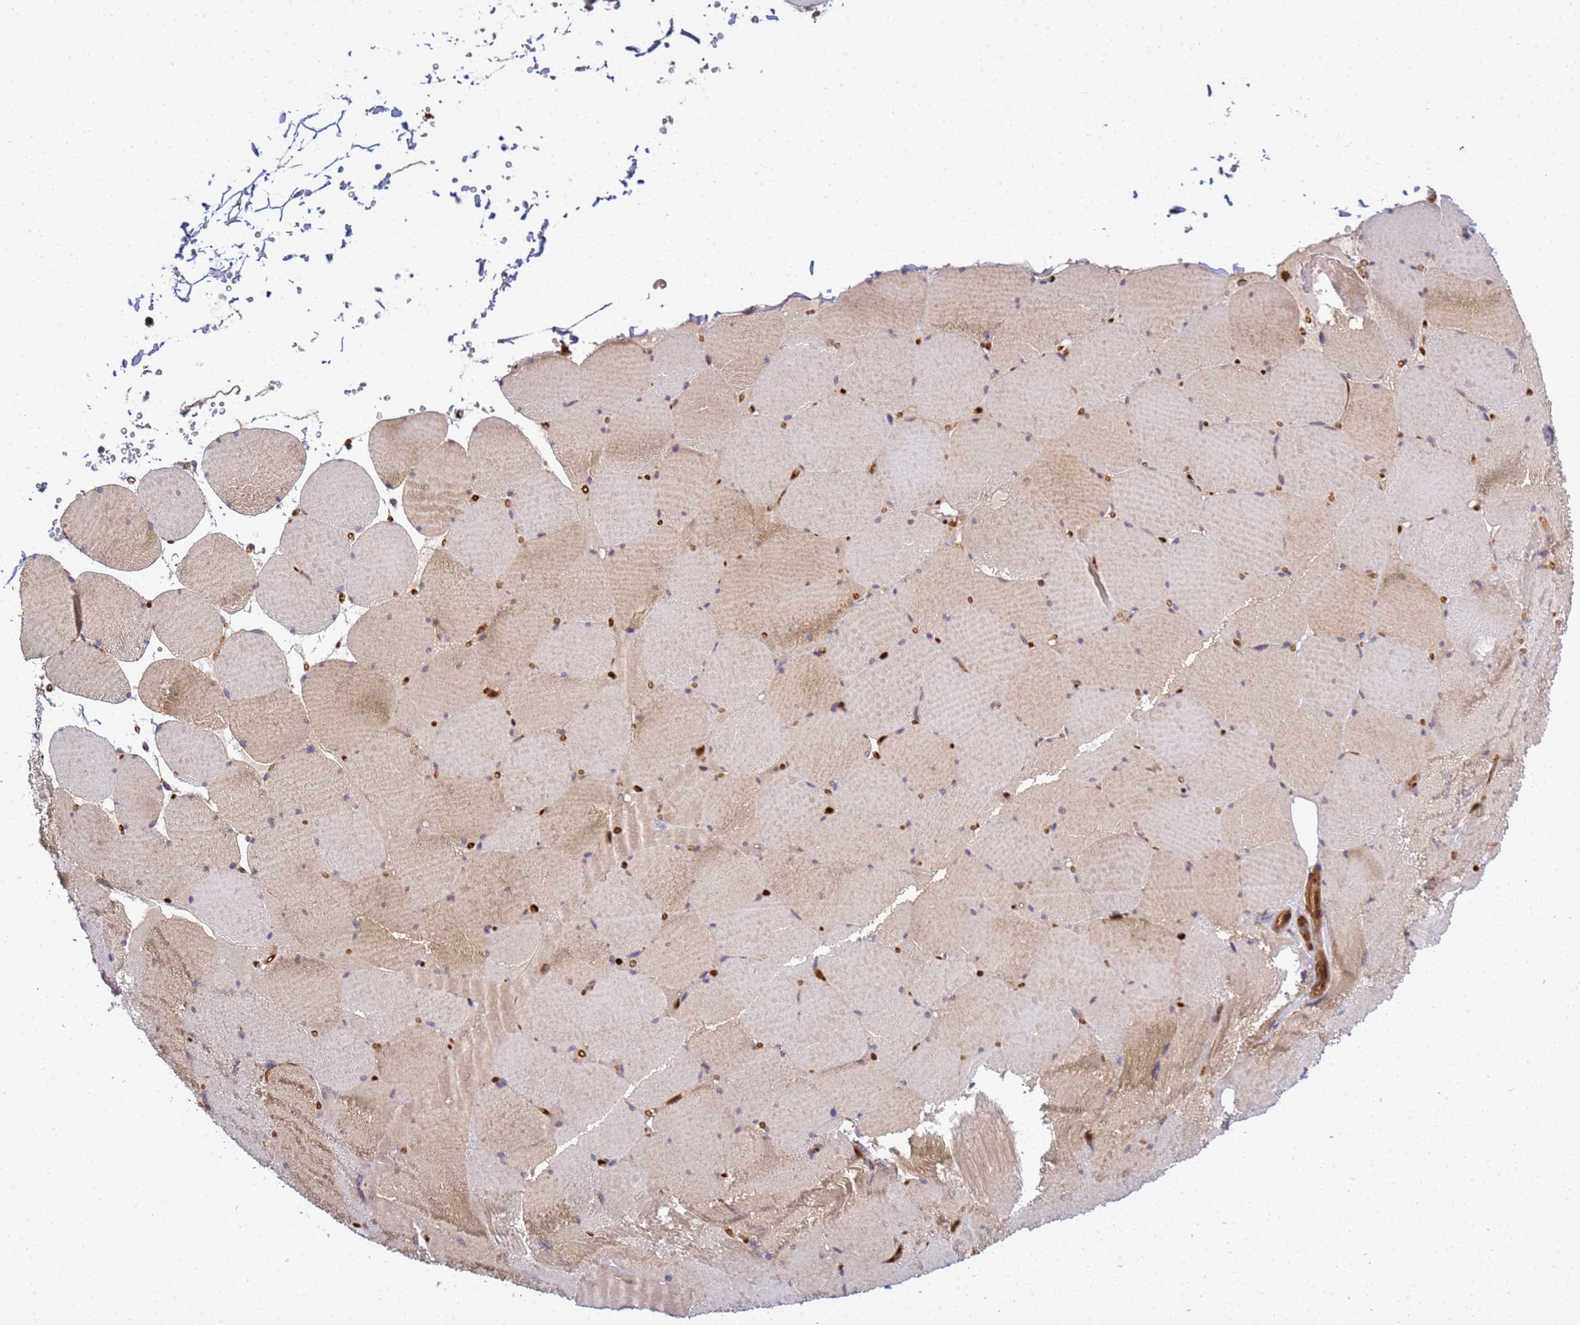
{"staining": {"intensity": "moderate", "quantity": "25%-75%", "location": "cytoplasmic/membranous"}, "tissue": "skeletal muscle", "cell_type": "Myocytes", "image_type": "normal", "snomed": [{"axis": "morphology", "description": "Normal tissue, NOS"}, {"axis": "topography", "description": "Skeletal muscle"}, {"axis": "topography", "description": "Head-Neck"}], "caption": "This histopathology image shows IHC staining of normal human skeletal muscle, with medium moderate cytoplasmic/membranous expression in approximately 25%-75% of myocytes.", "gene": "C8orf34", "patient": {"sex": "male", "age": 66}}